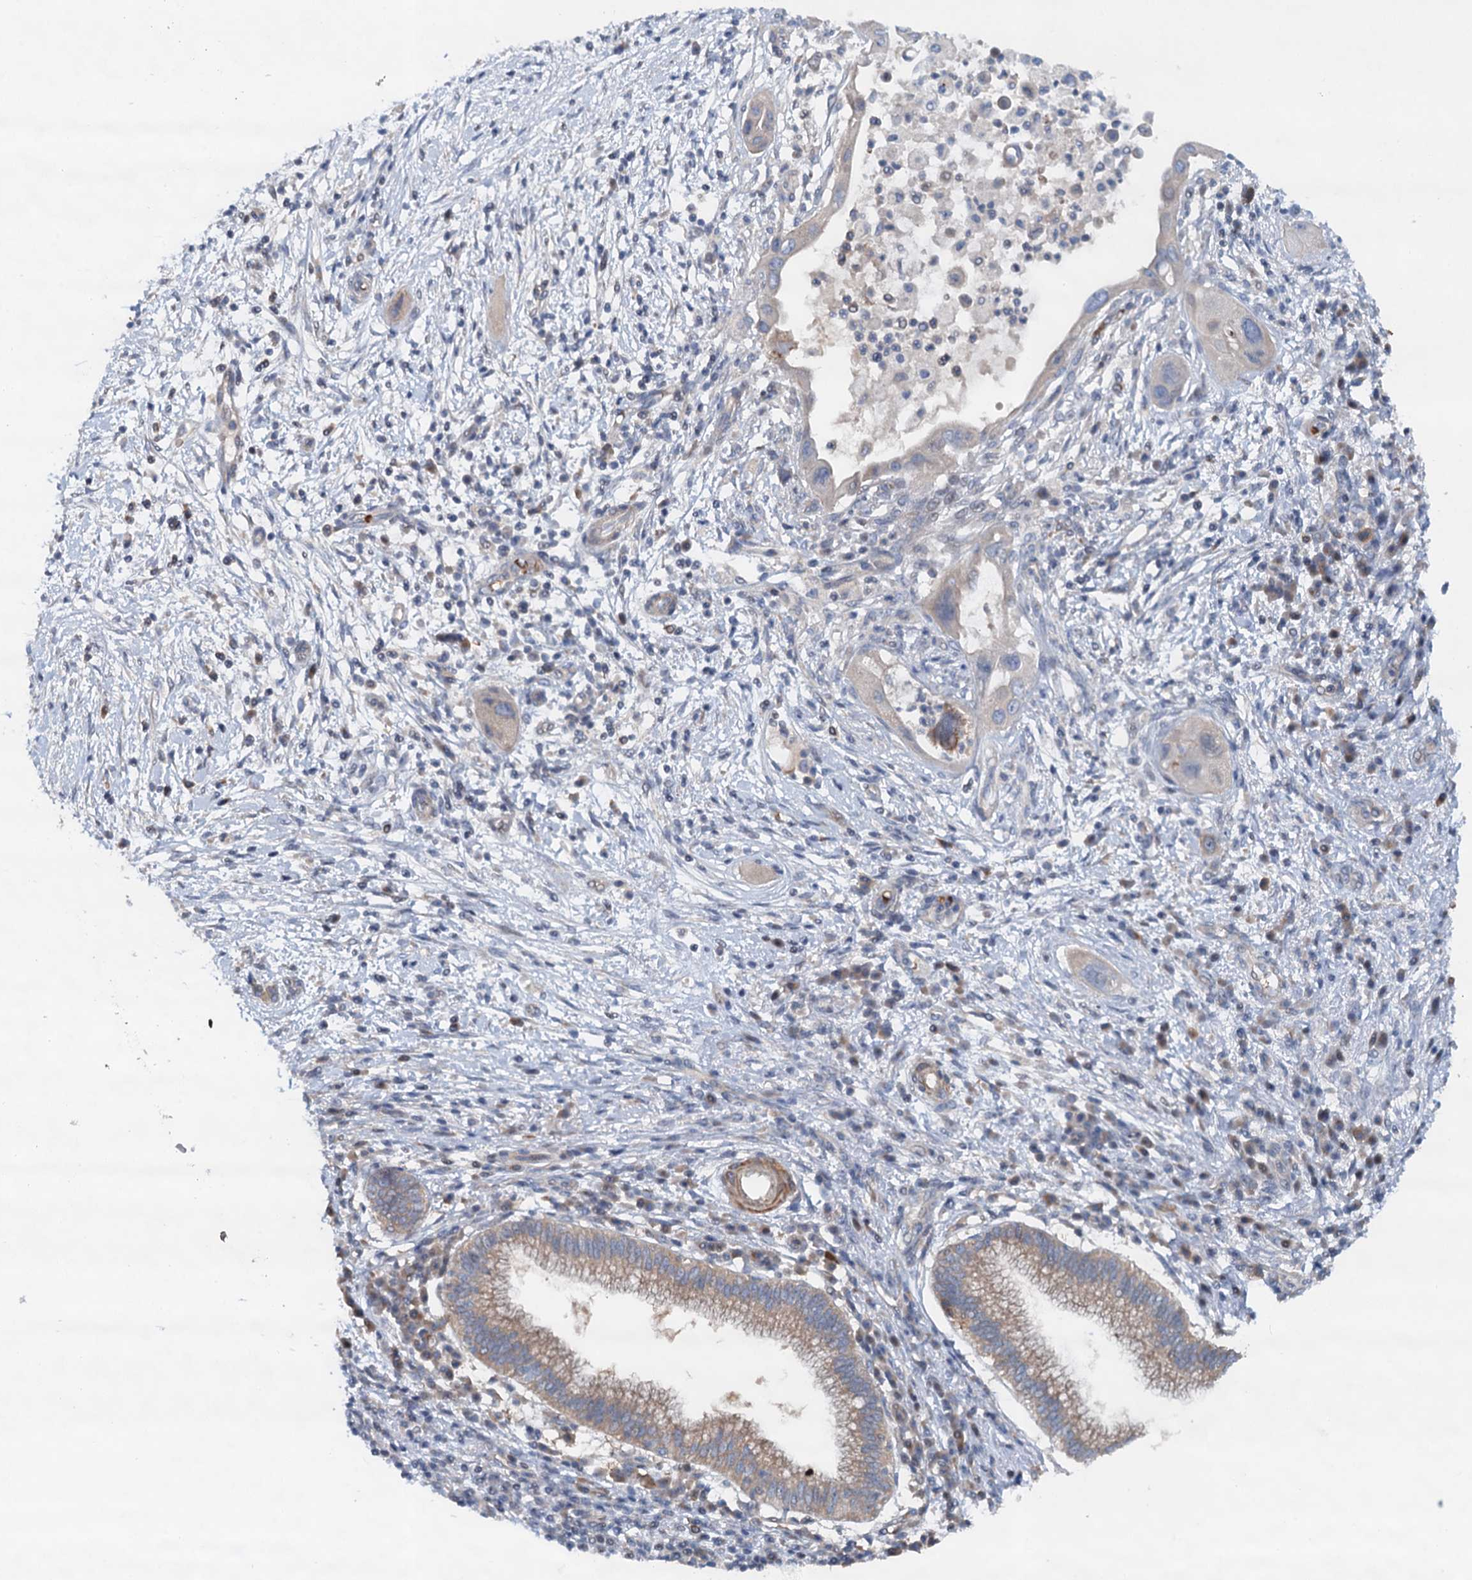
{"staining": {"intensity": "weak", "quantity": "25%-75%", "location": "cytoplasmic/membranous"}, "tissue": "pancreatic cancer", "cell_type": "Tumor cells", "image_type": "cancer", "snomed": [{"axis": "morphology", "description": "Adenocarcinoma, NOS"}, {"axis": "topography", "description": "Pancreas"}], "caption": "Immunohistochemical staining of pancreatic adenocarcinoma shows weak cytoplasmic/membranous protein staining in about 25%-75% of tumor cells.", "gene": "NBEA", "patient": {"sex": "male", "age": 68}}